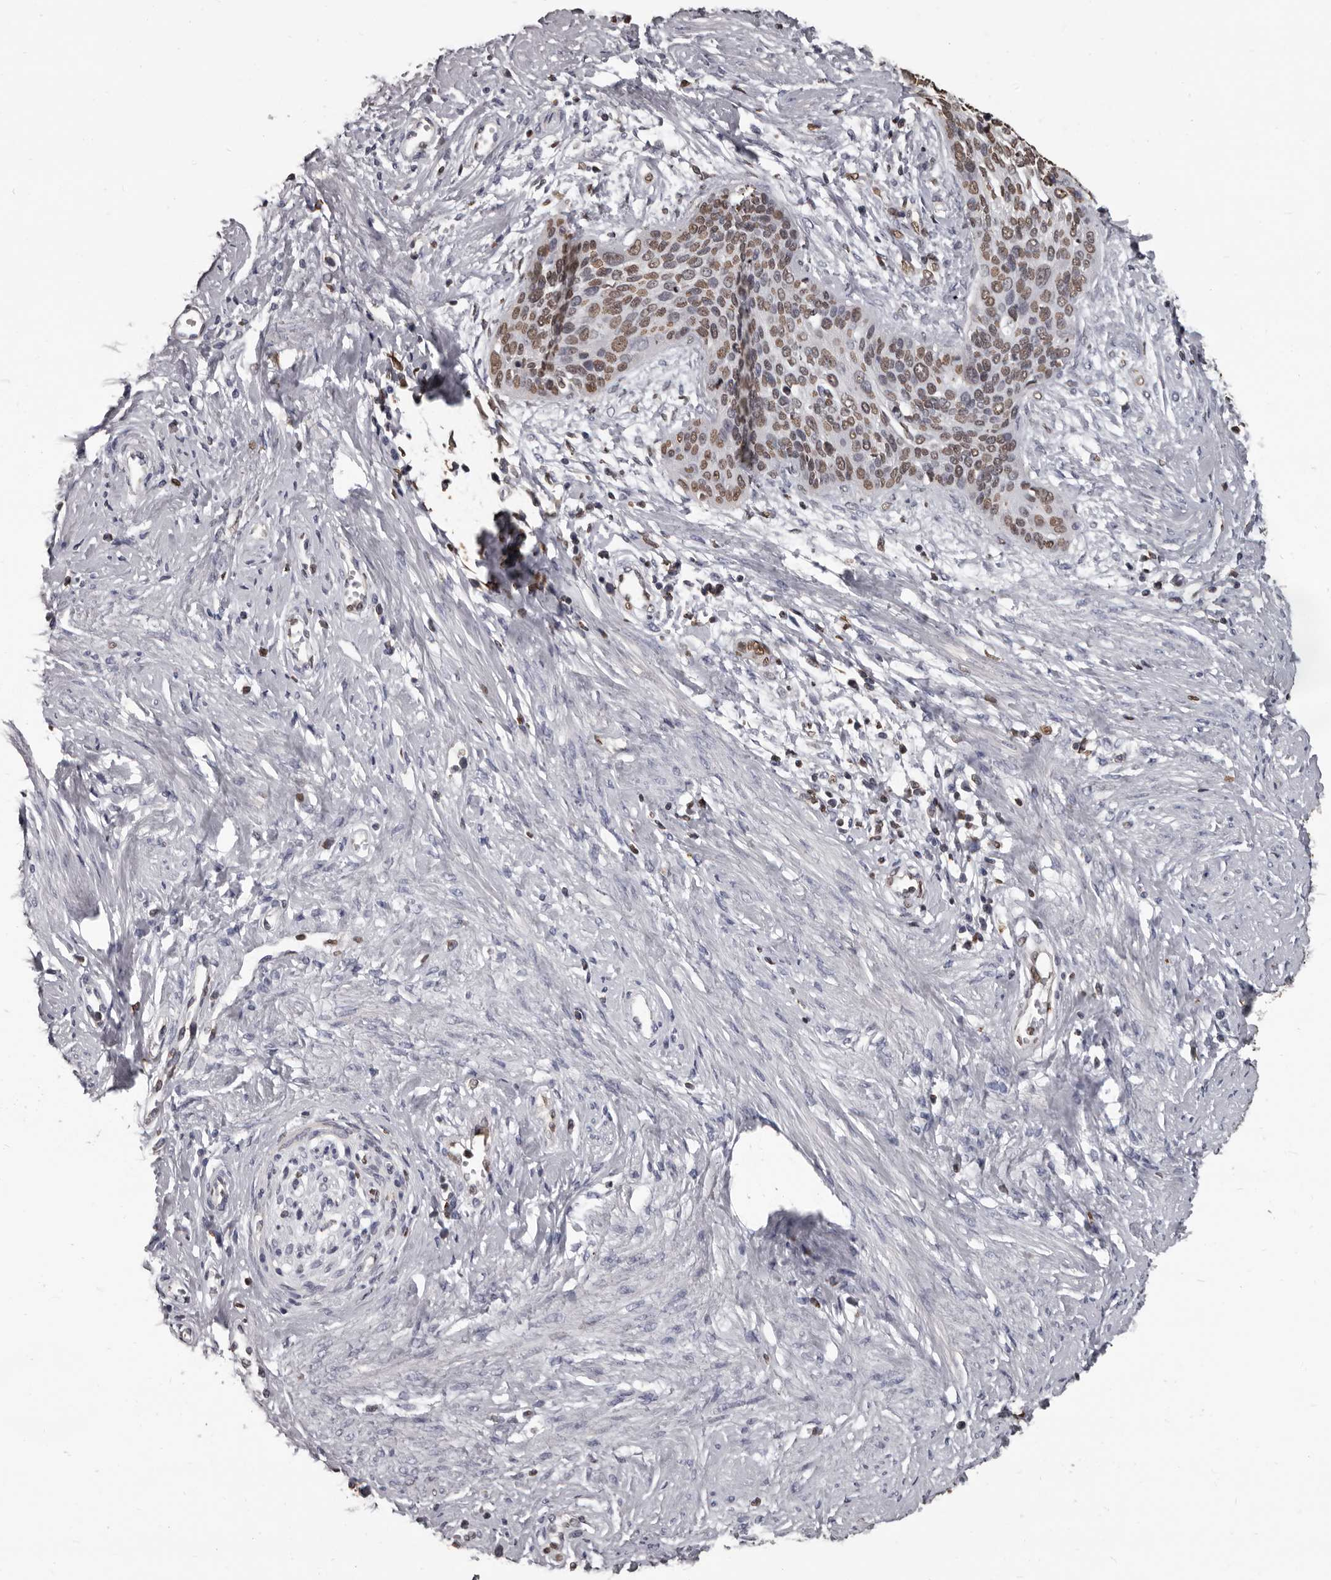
{"staining": {"intensity": "moderate", "quantity": ">75%", "location": "nuclear"}, "tissue": "cervical cancer", "cell_type": "Tumor cells", "image_type": "cancer", "snomed": [{"axis": "morphology", "description": "Squamous cell carcinoma, NOS"}, {"axis": "topography", "description": "Cervix"}], "caption": "This histopathology image displays immunohistochemistry staining of squamous cell carcinoma (cervical), with medium moderate nuclear positivity in about >75% of tumor cells.", "gene": "AHR", "patient": {"sex": "female", "age": 37}}